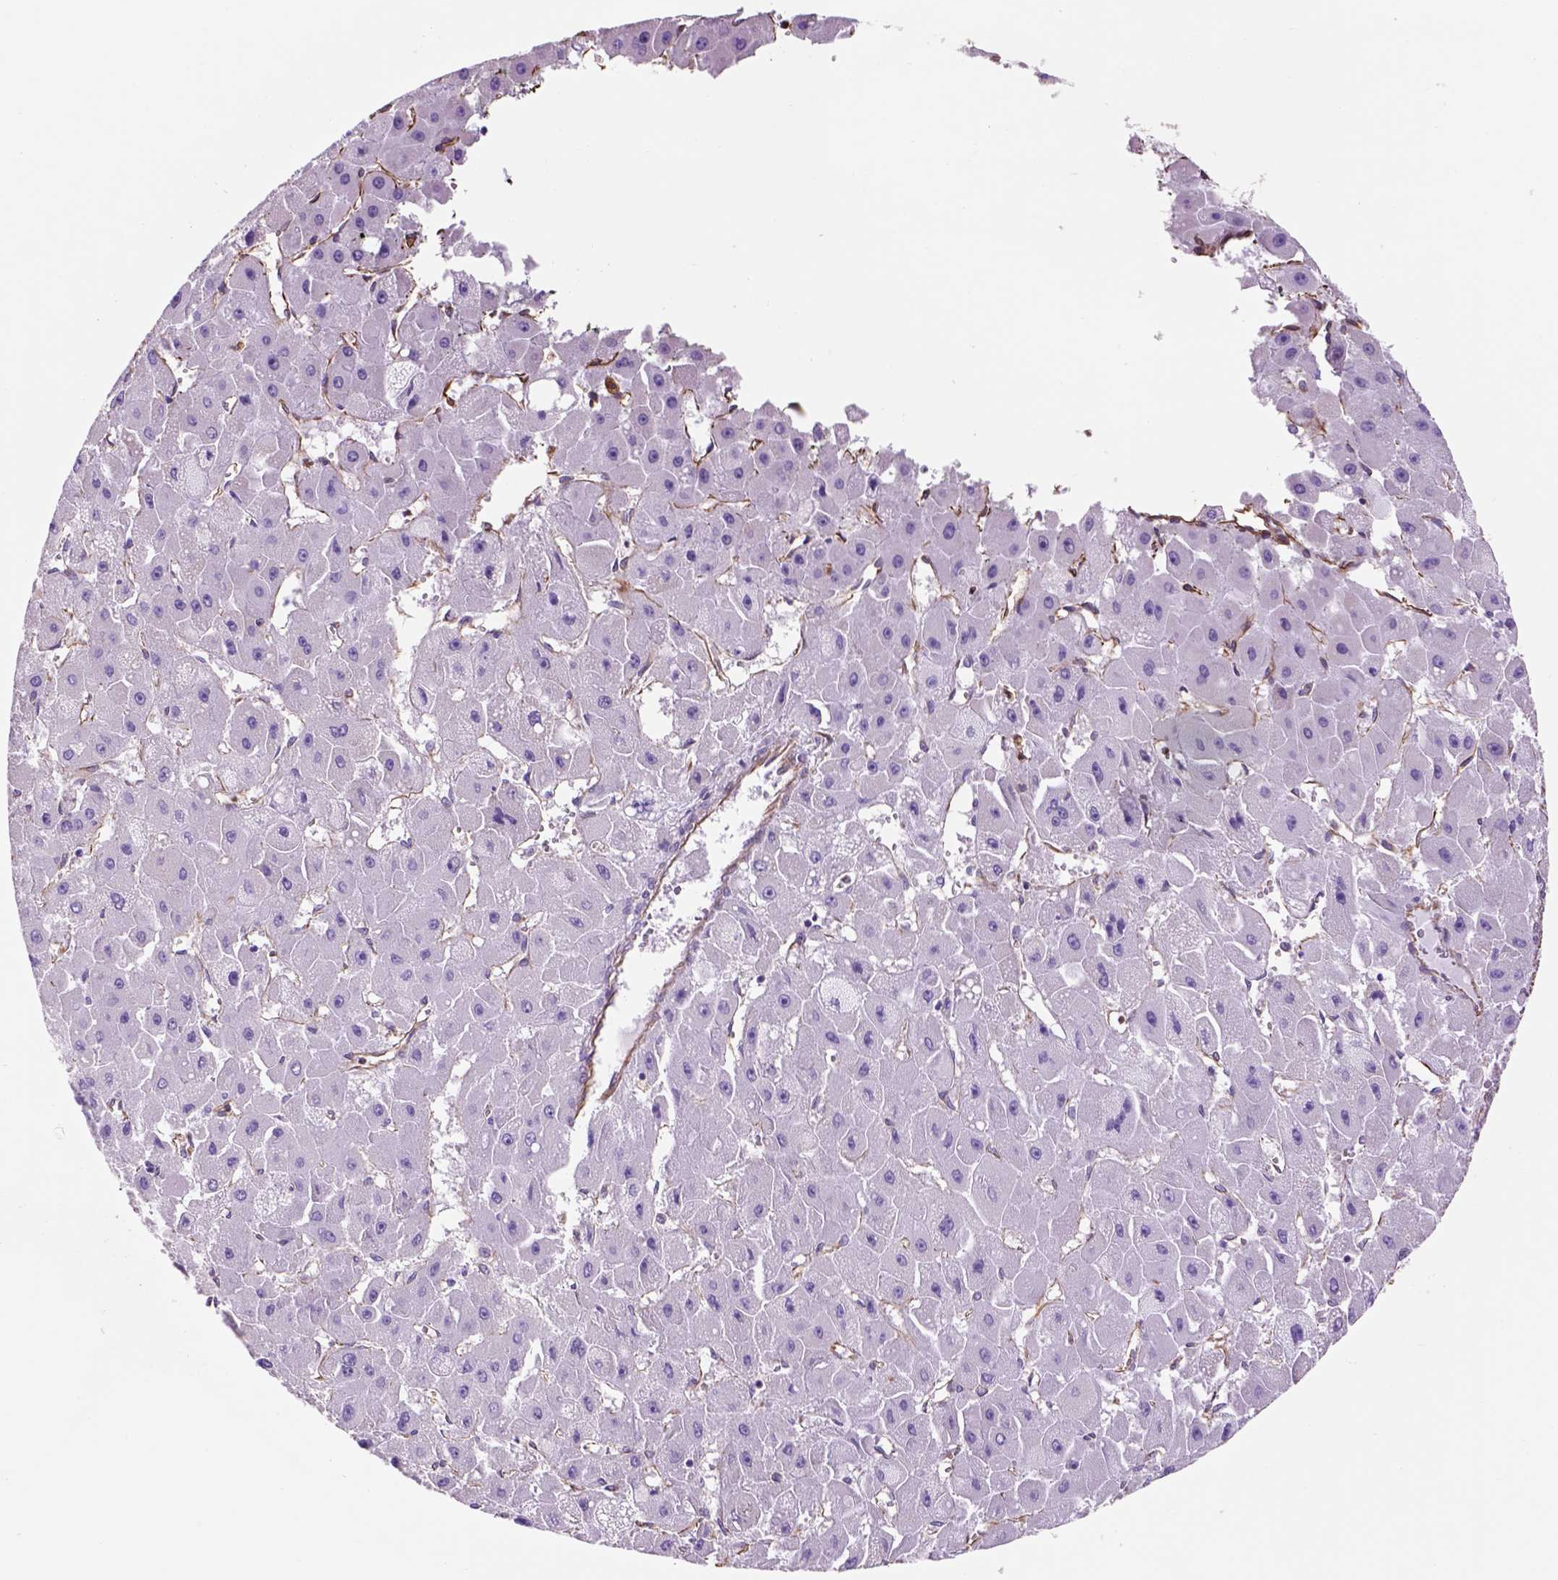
{"staining": {"intensity": "negative", "quantity": "none", "location": "none"}, "tissue": "liver cancer", "cell_type": "Tumor cells", "image_type": "cancer", "snomed": [{"axis": "morphology", "description": "Carcinoma, Hepatocellular, NOS"}, {"axis": "topography", "description": "Liver"}], "caption": "Human hepatocellular carcinoma (liver) stained for a protein using immunohistochemistry (IHC) exhibits no staining in tumor cells.", "gene": "ZZZ3", "patient": {"sex": "female", "age": 25}}